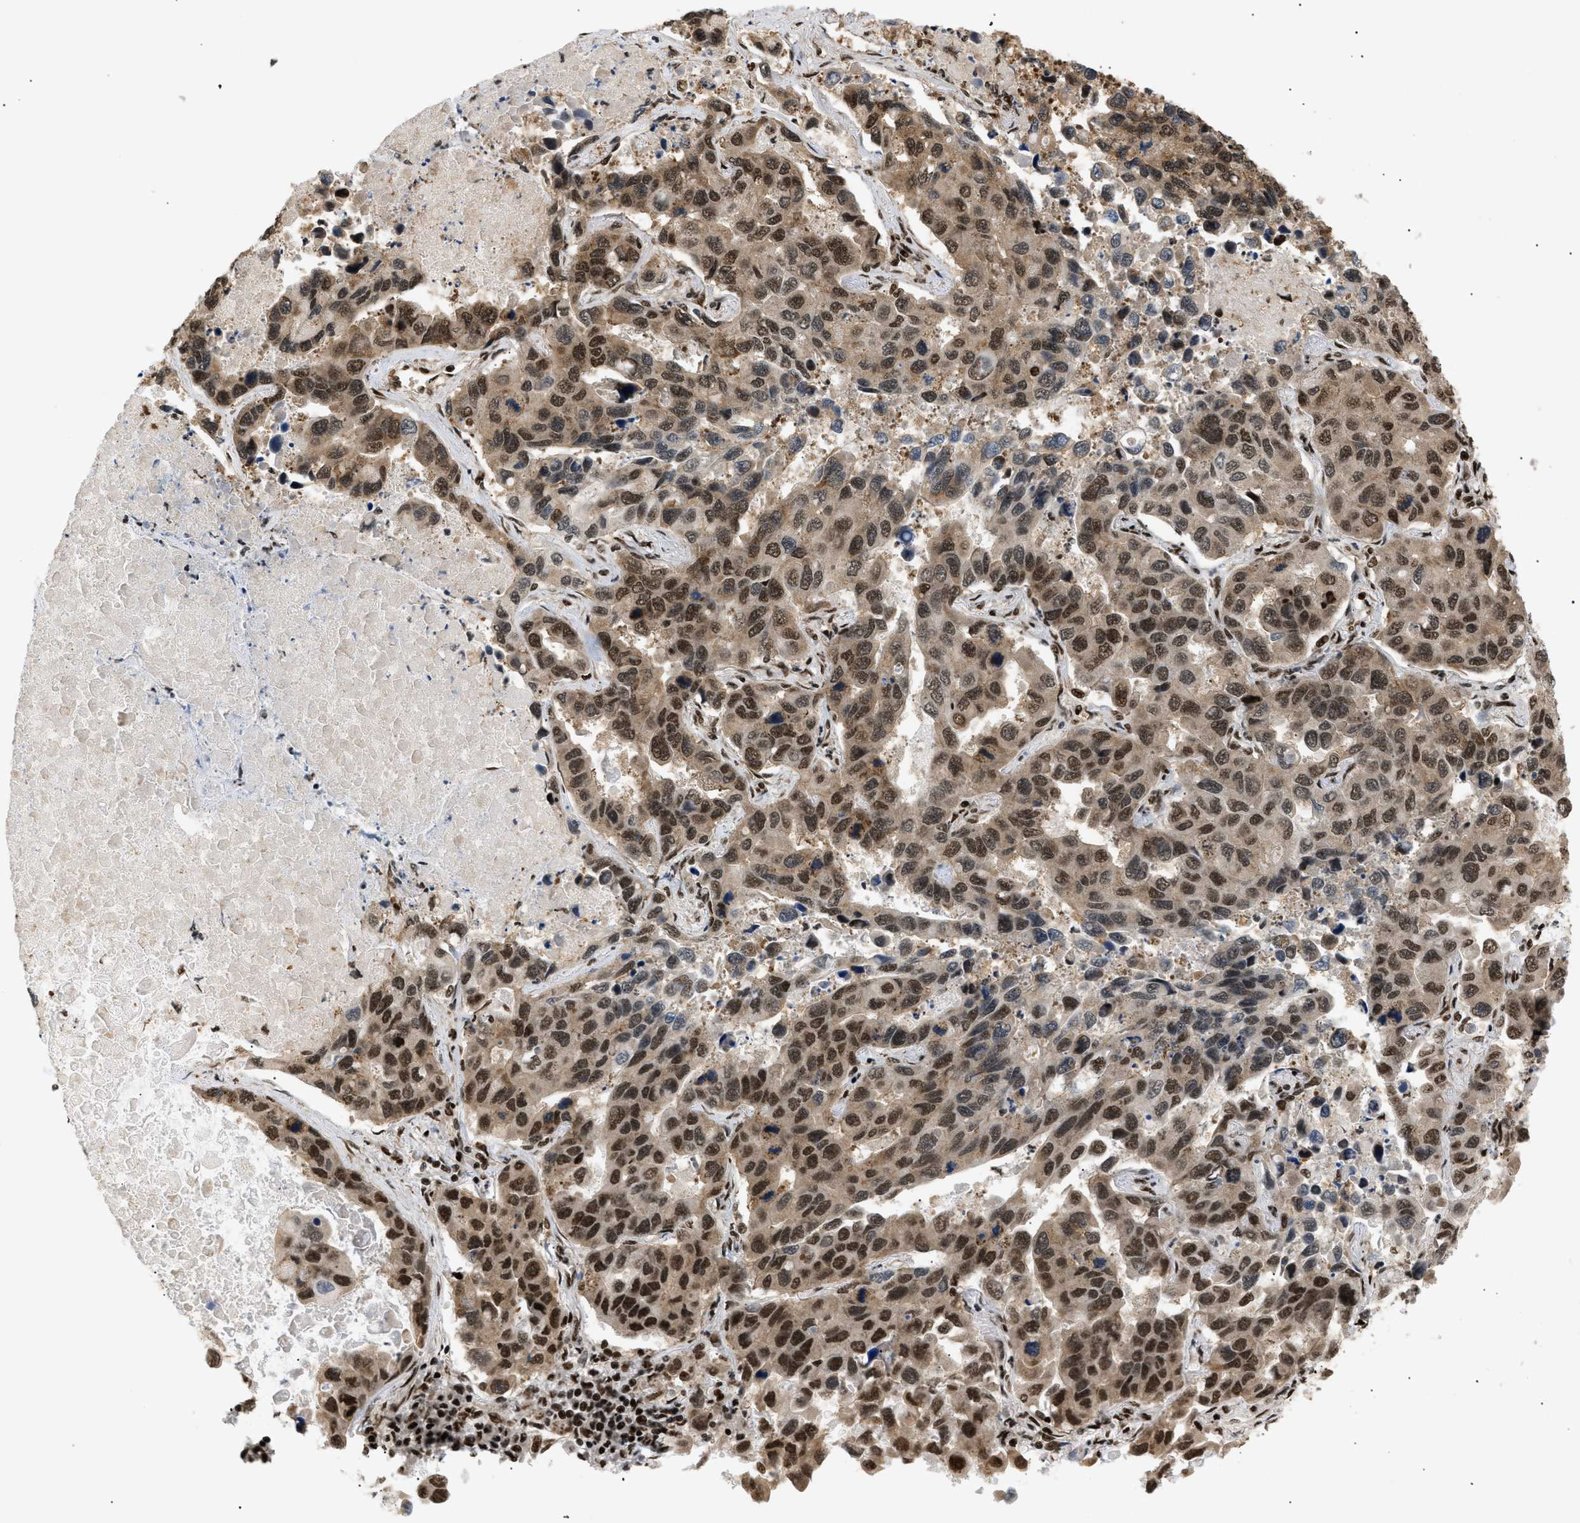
{"staining": {"intensity": "strong", "quantity": ">75%", "location": "cytoplasmic/membranous,nuclear"}, "tissue": "lung cancer", "cell_type": "Tumor cells", "image_type": "cancer", "snomed": [{"axis": "morphology", "description": "Adenocarcinoma, NOS"}, {"axis": "topography", "description": "Lung"}], "caption": "The micrograph shows staining of lung cancer, revealing strong cytoplasmic/membranous and nuclear protein staining (brown color) within tumor cells.", "gene": "RBM5", "patient": {"sex": "male", "age": 64}}